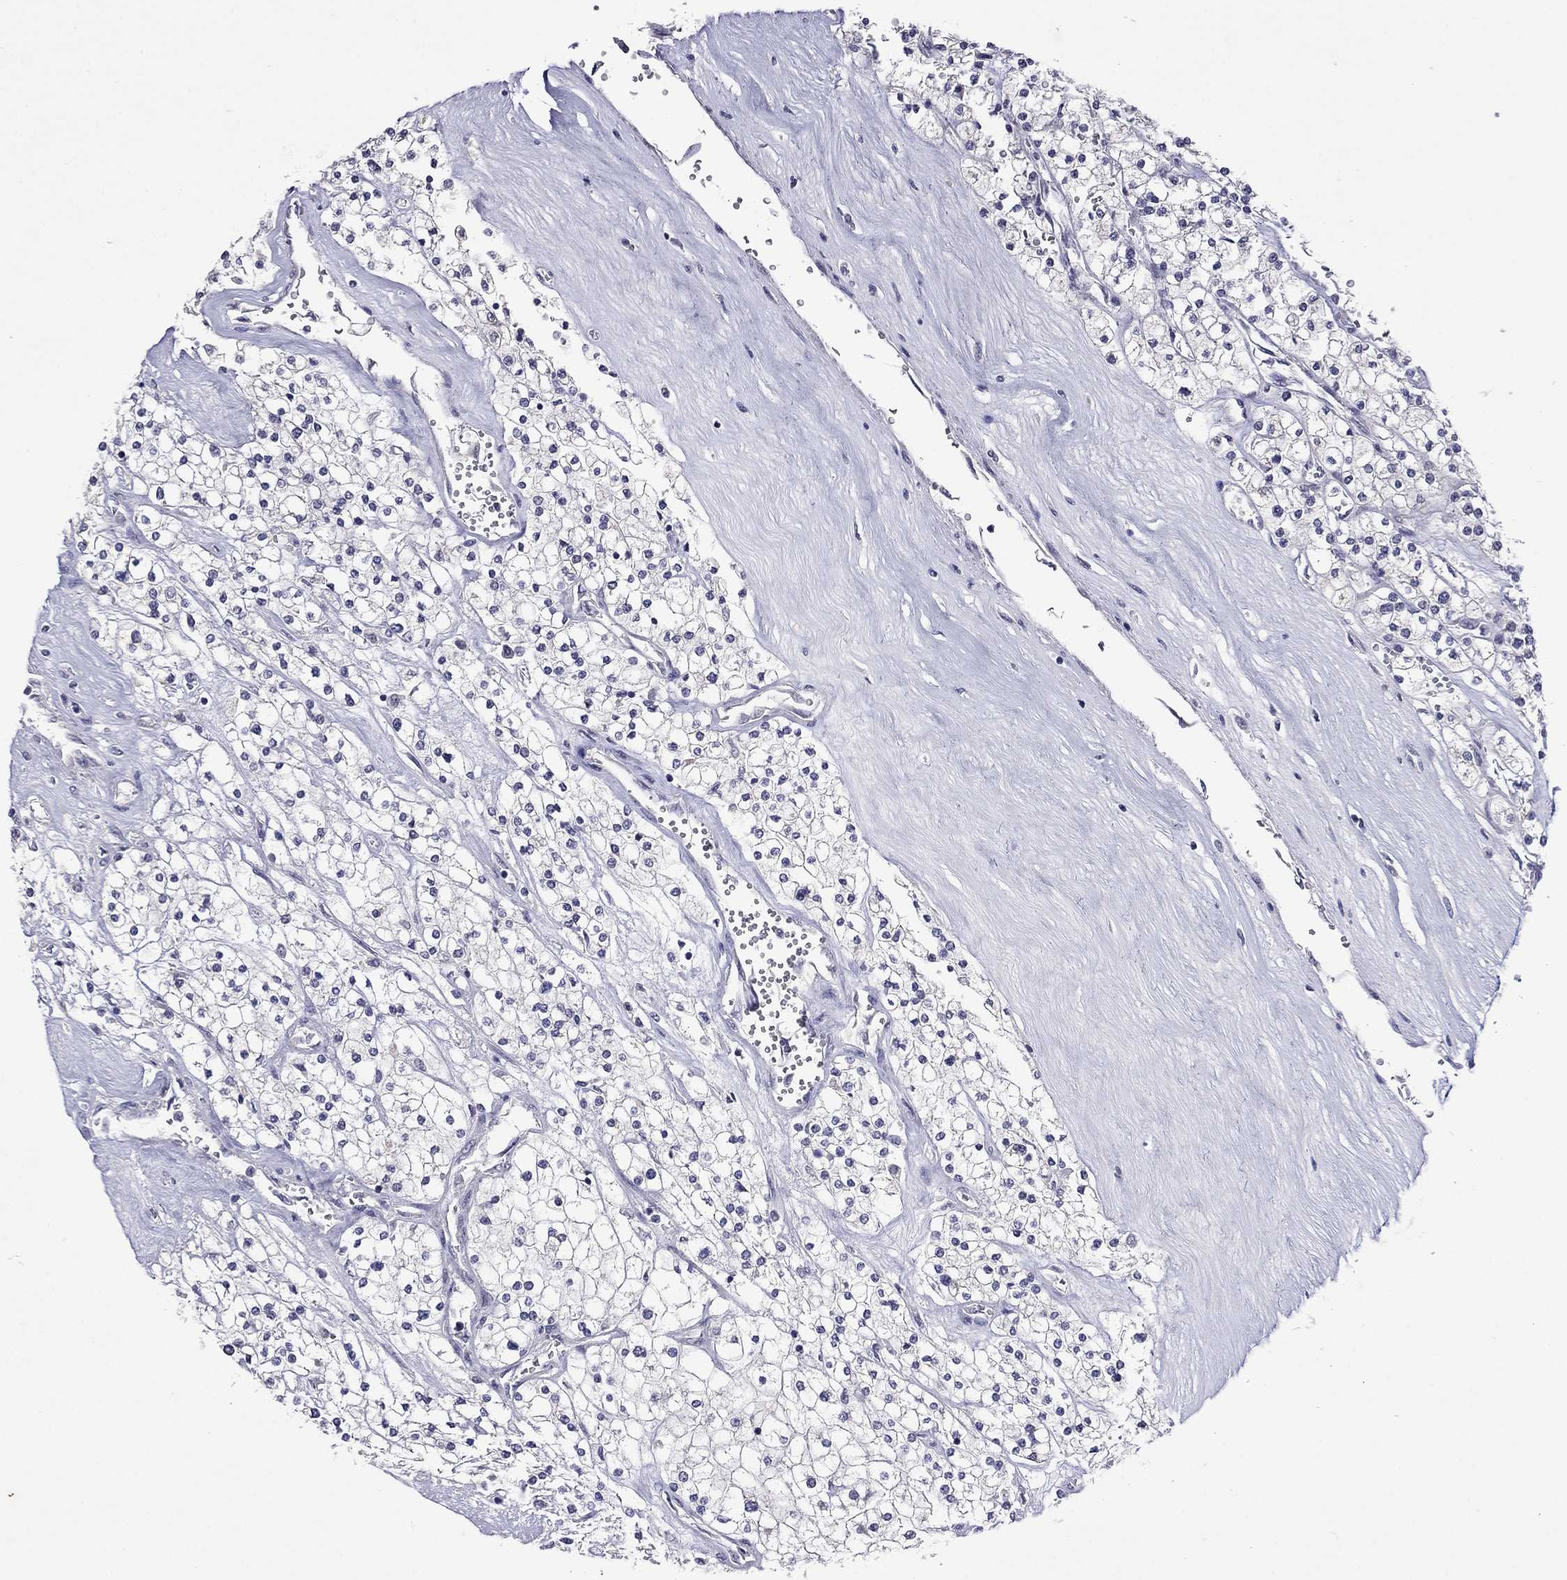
{"staining": {"intensity": "negative", "quantity": "none", "location": "none"}, "tissue": "renal cancer", "cell_type": "Tumor cells", "image_type": "cancer", "snomed": [{"axis": "morphology", "description": "Adenocarcinoma, NOS"}, {"axis": "topography", "description": "Kidney"}], "caption": "The image reveals no staining of tumor cells in adenocarcinoma (renal). (Immunohistochemistry (ihc), brightfield microscopy, high magnification).", "gene": "STAR", "patient": {"sex": "male", "age": 80}}